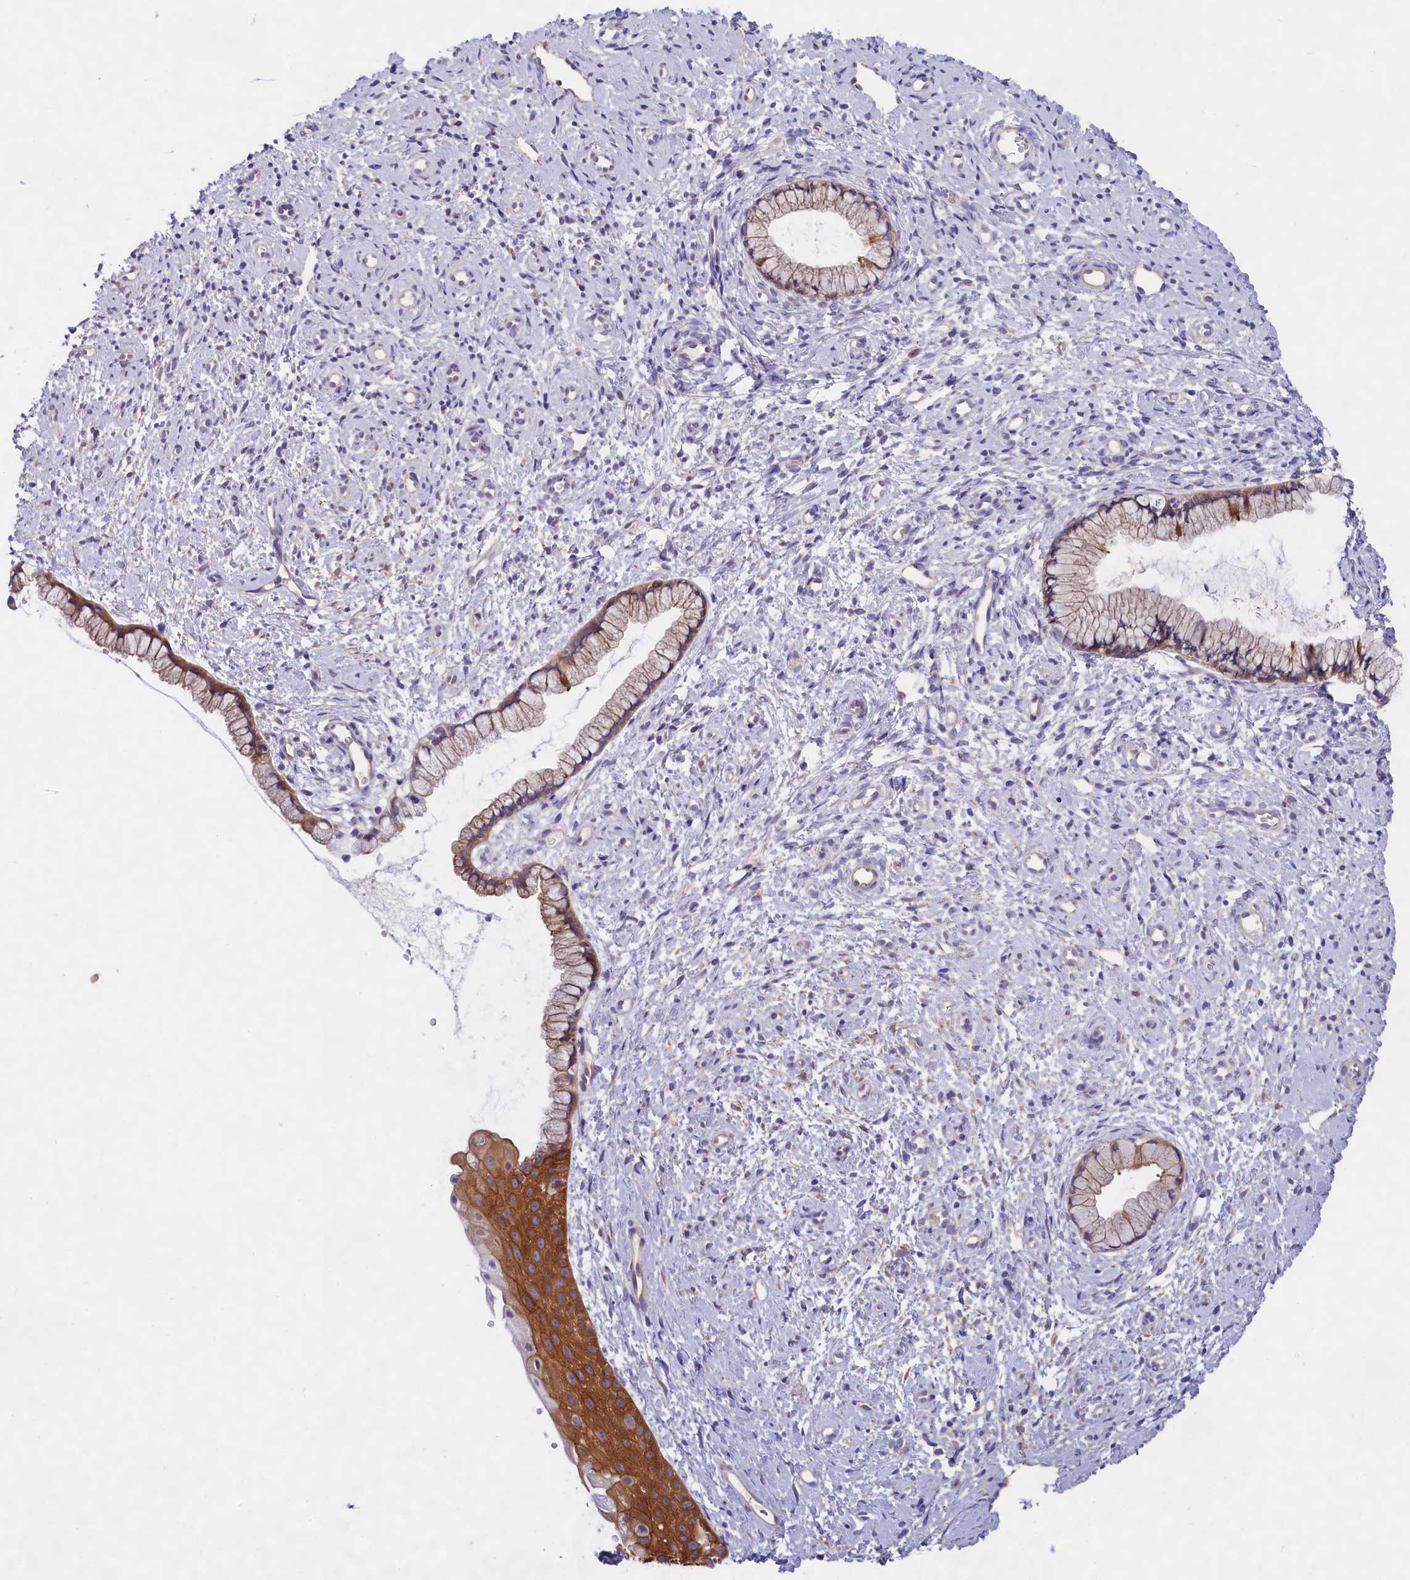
{"staining": {"intensity": "moderate", "quantity": "<25%", "location": "cytoplasmic/membranous"}, "tissue": "cervix", "cell_type": "Glandular cells", "image_type": "normal", "snomed": [{"axis": "morphology", "description": "Normal tissue, NOS"}, {"axis": "topography", "description": "Cervix"}], "caption": "Approximately <25% of glandular cells in unremarkable cervix display moderate cytoplasmic/membranous protein expression as visualized by brown immunohistochemical staining.", "gene": "PPP1R13L", "patient": {"sex": "female", "age": 57}}